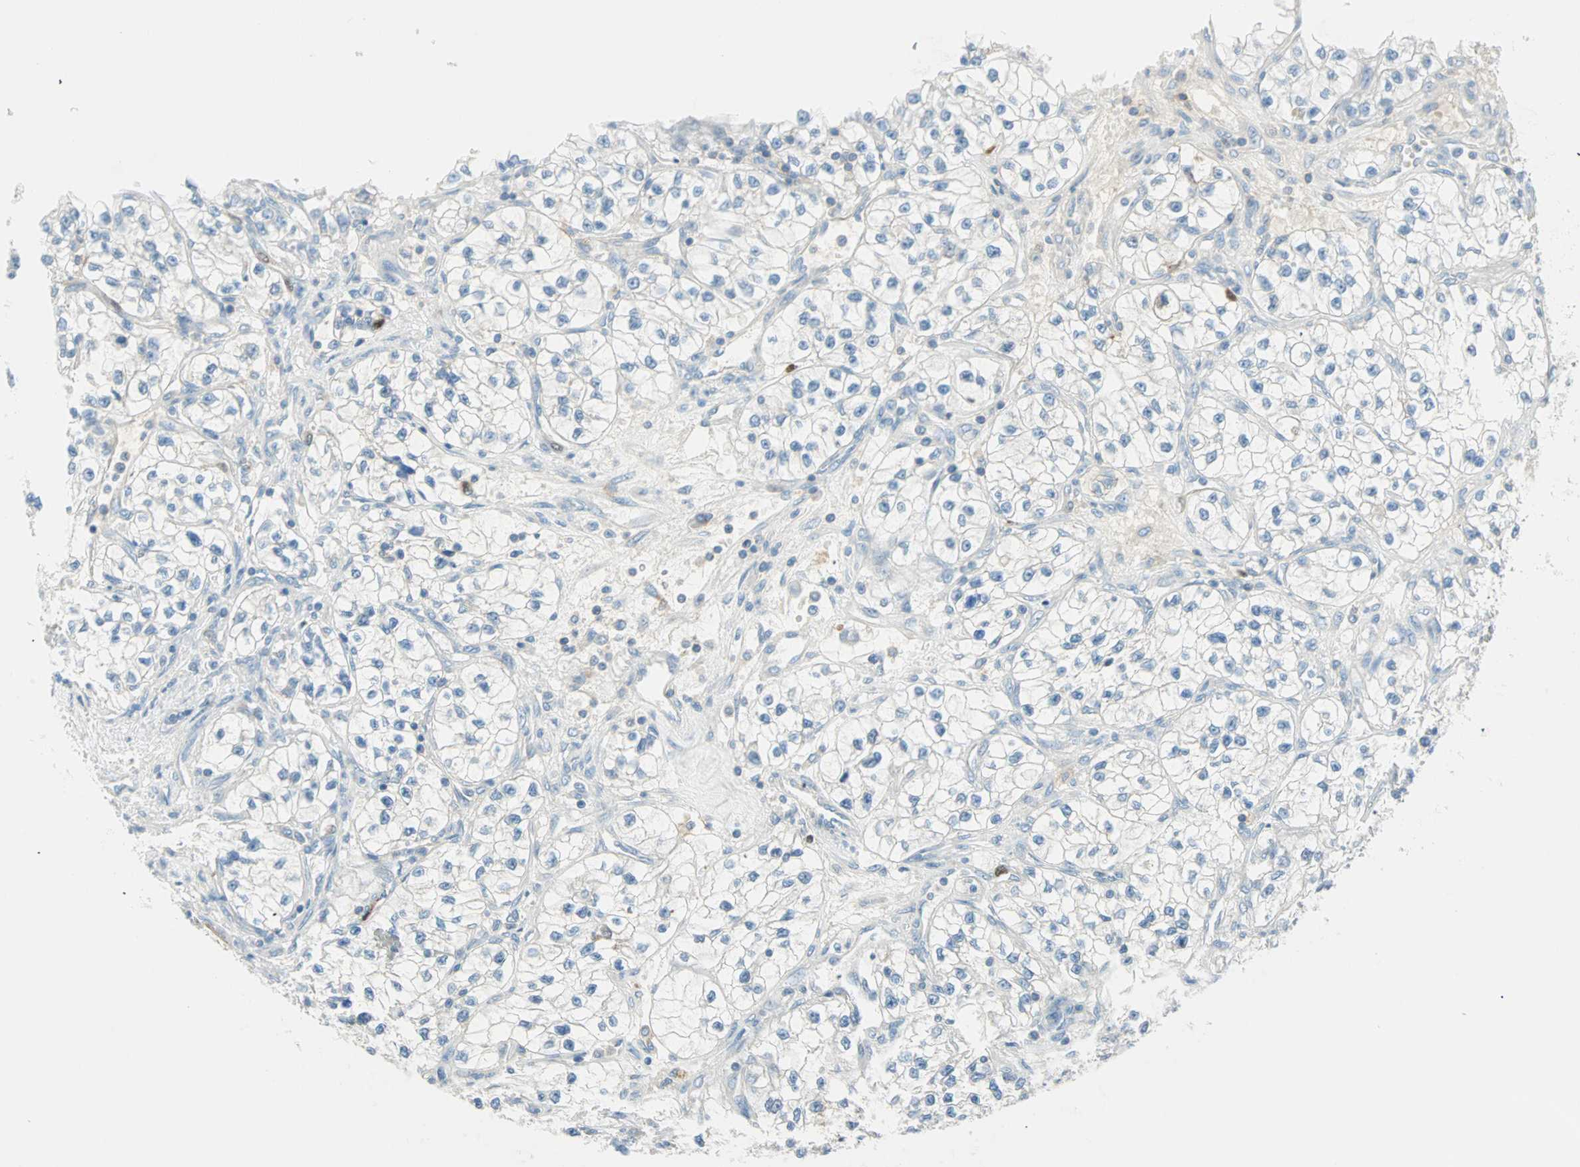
{"staining": {"intensity": "negative", "quantity": "none", "location": "none"}, "tissue": "renal cancer", "cell_type": "Tumor cells", "image_type": "cancer", "snomed": [{"axis": "morphology", "description": "Adenocarcinoma, NOS"}, {"axis": "topography", "description": "Kidney"}], "caption": "Immunohistochemistry histopathology image of neoplastic tissue: renal adenocarcinoma stained with DAB reveals no significant protein staining in tumor cells.", "gene": "PTTG1", "patient": {"sex": "female", "age": 57}}